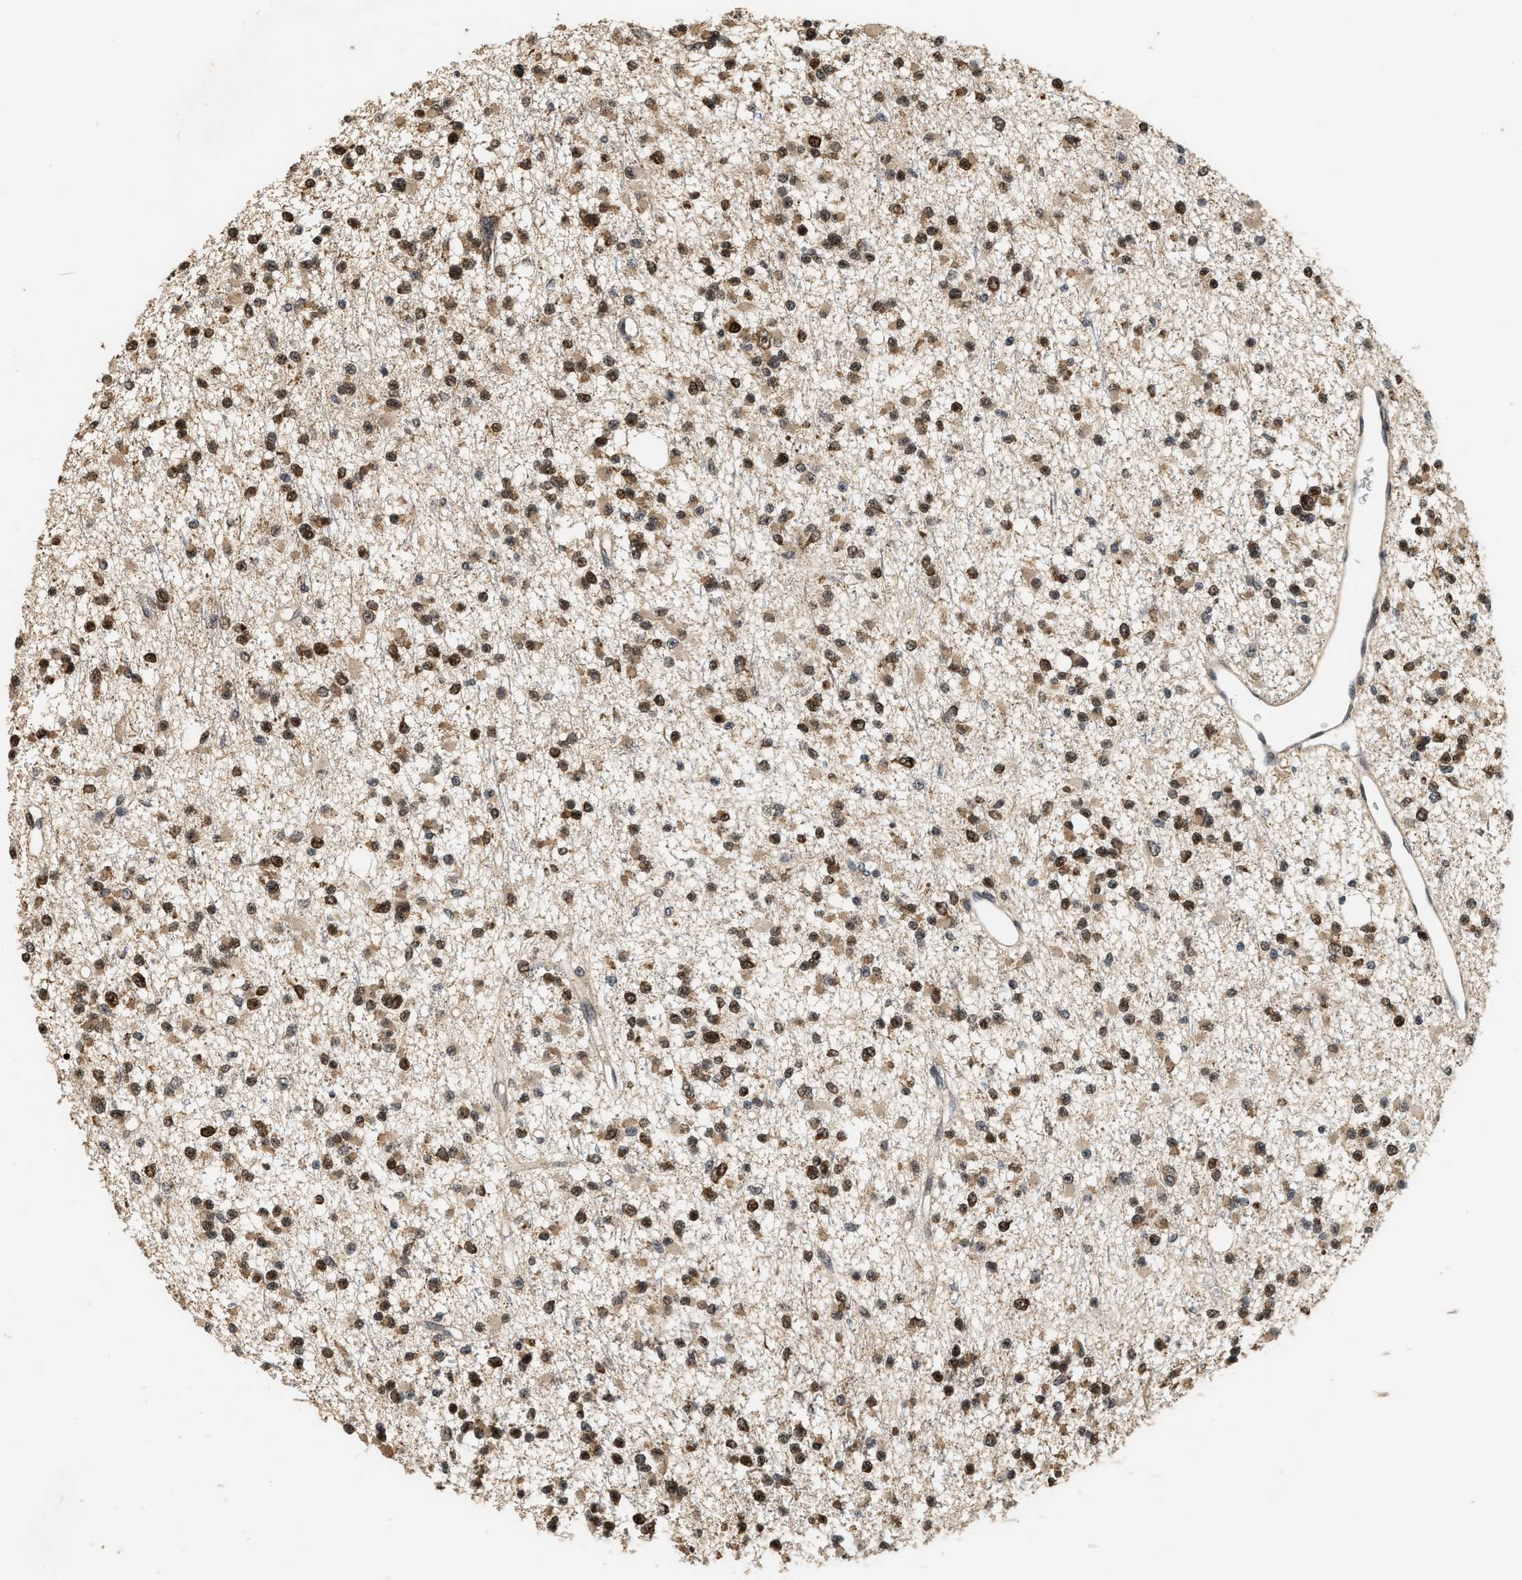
{"staining": {"intensity": "moderate", "quantity": ">75%", "location": "cytoplasmic/membranous,nuclear"}, "tissue": "glioma", "cell_type": "Tumor cells", "image_type": "cancer", "snomed": [{"axis": "morphology", "description": "Glioma, malignant, Low grade"}, {"axis": "topography", "description": "Brain"}], "caption": "Human low-grade glioma (malignant) stained for a protein (brown) shows moderate cytoplasmic/membranous and nuclear positive positivity in approximately >75% of tumor cells.", "gene": "ELP2", "patient": {"sex": "female", "age": 22}}